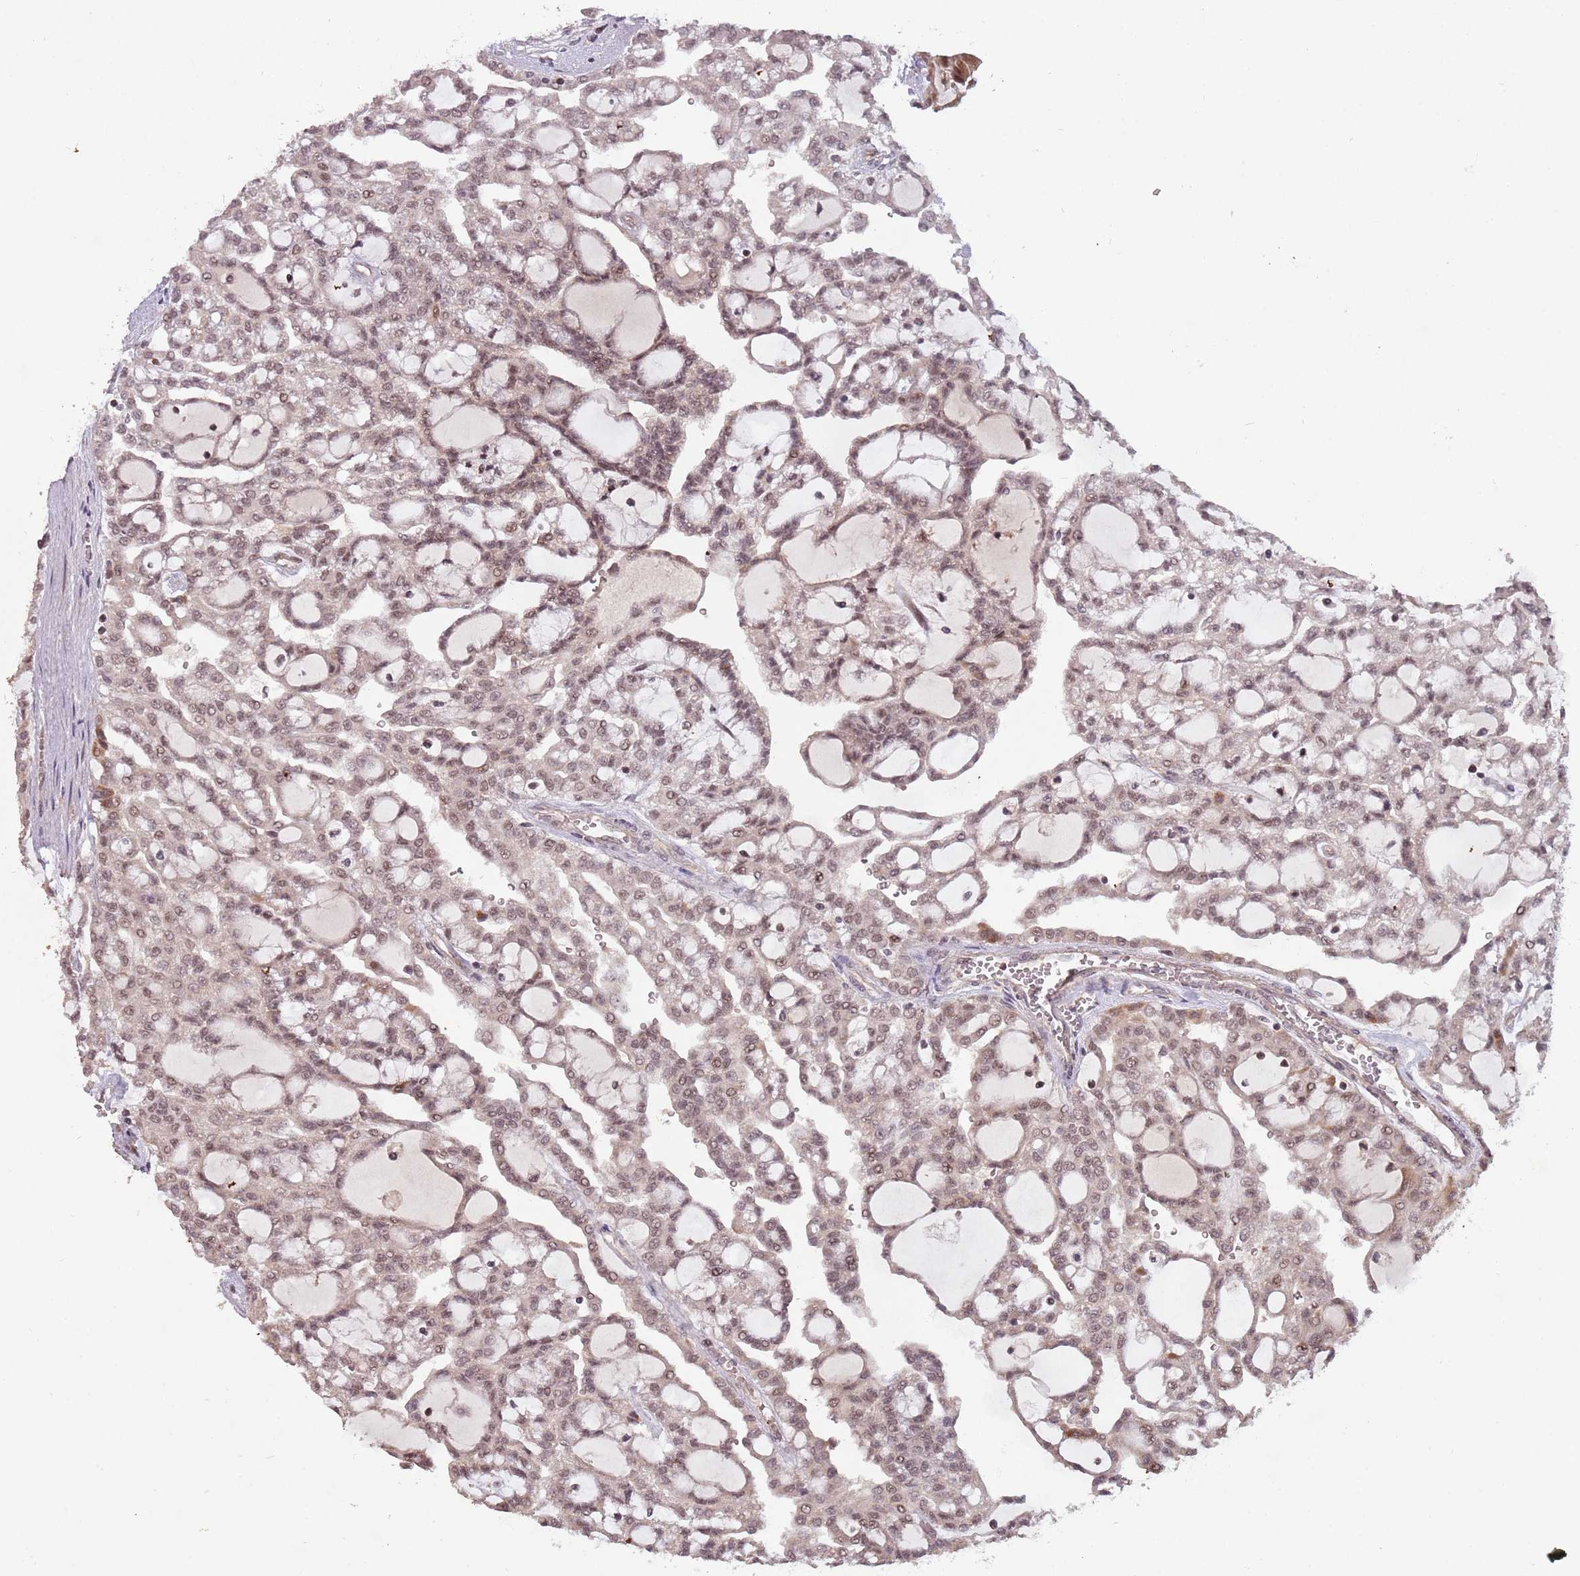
{"staining": {"intensity": "moderate", "quantity": ">75%", "location": "cytoplasmic/membranous,nuclear"}, "tissue": "renal cancer", "cell_type": "Tumor cells", "image_type": "cancer", "snomed": [{"axis": "morphology", "description": "Adenocarcinoma, NOS"}, {"axis": "topography", "description": "Kidney"}], "caption": "The photomicrograph shows immunohistochemical staining of renal cancer. There is moderate cytoplasmic/membranous and nuclear expression is identified in approximately >75% of tumor cells.", "gene": "SUDS3", "patient": {"sex": "male", "age": 63}}